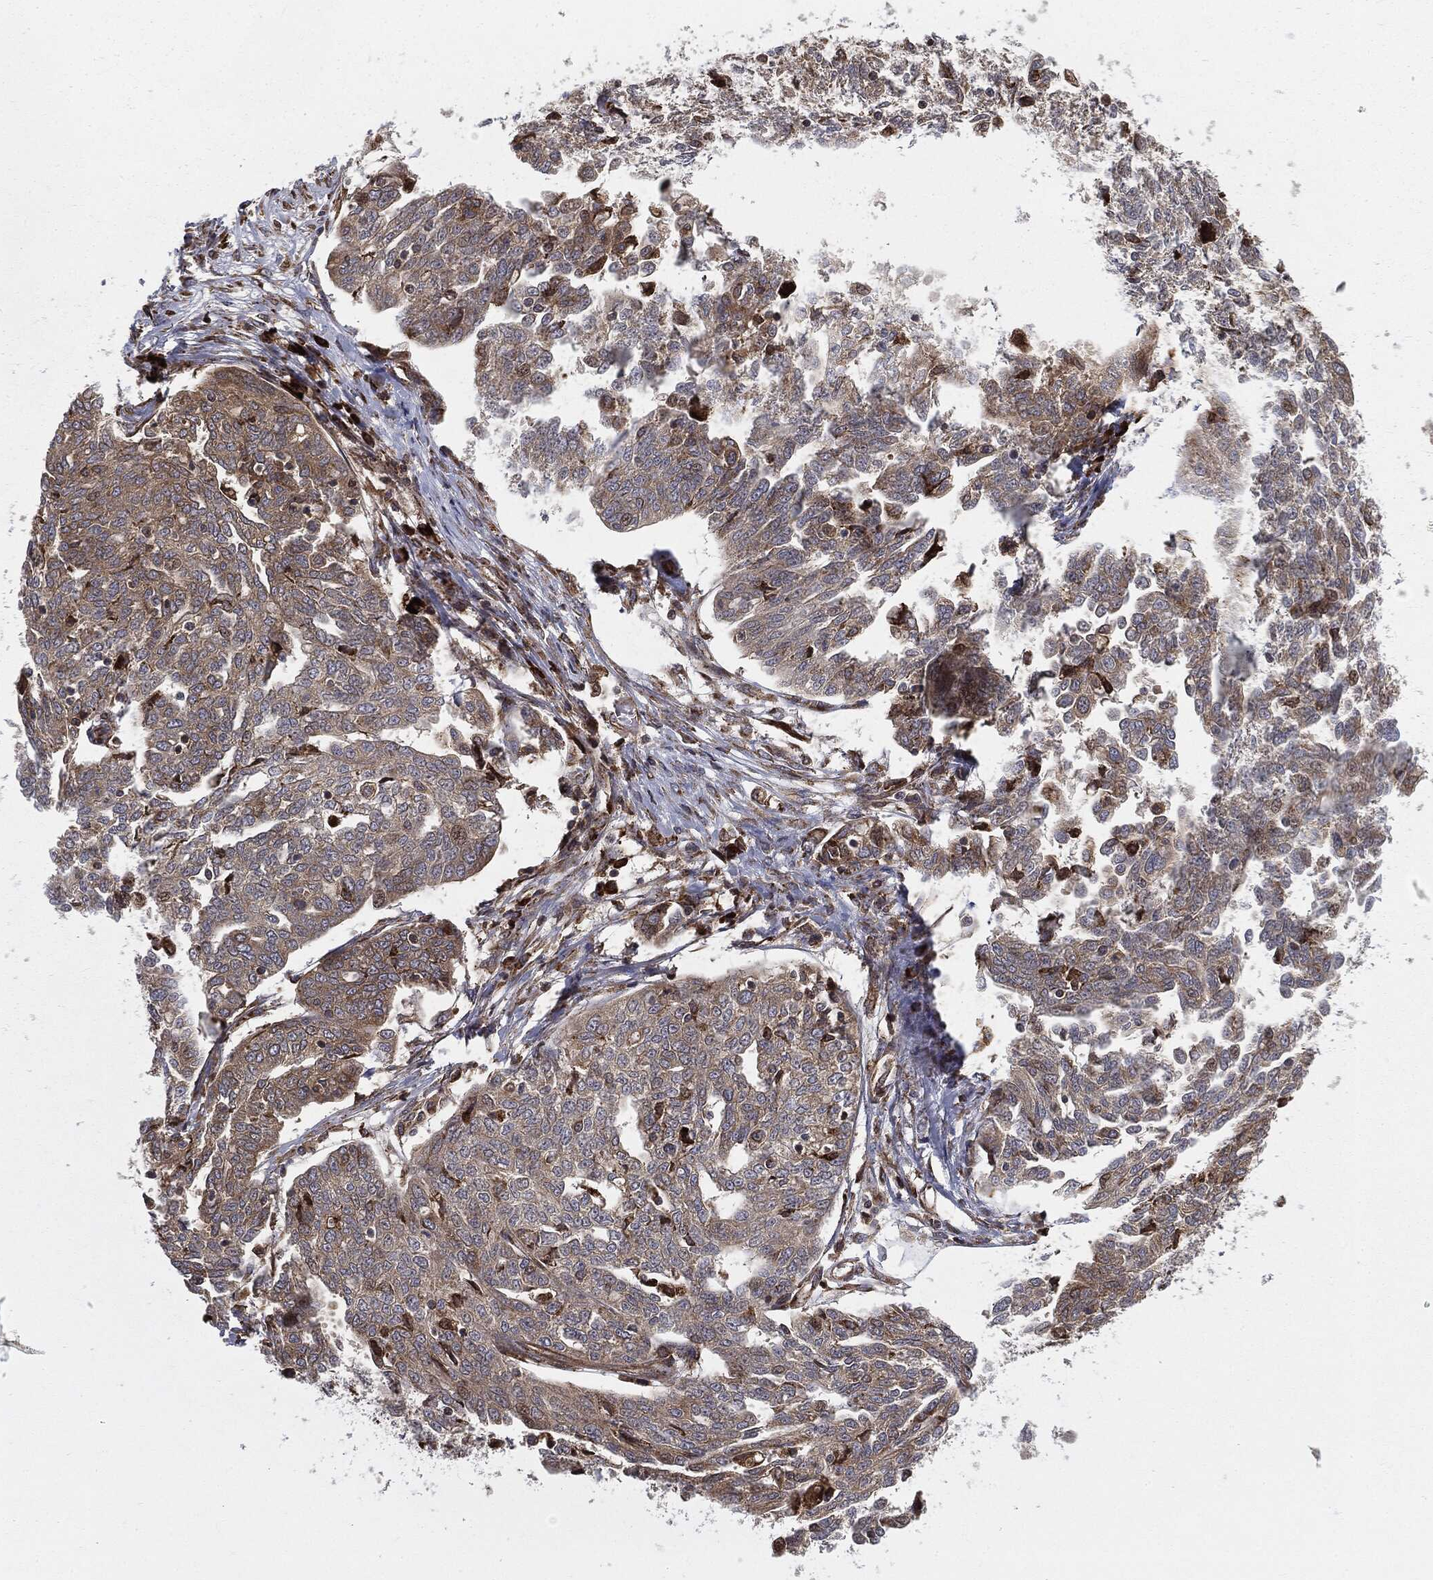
{"staining": {"intensity": "moderate", "quantity": ">75%", "location": "cytoplasmic/membranous"}, "tissue": "ovarian cancer", "cell_type": "Tumor cells", "image_type": "cancer", "snomed": [{"axis": "morphology", "description": "Cystadenocarcinoma, serous, NOS"}, {"axis": "topography", "description": "Ovary"}], "caption": "Immunohistochemistry image of neoplastic tissue: ovarian cancer (serous cystadenocarcinoma) stained using immunohistochemistry (IHC) displays medium levels of moderate protein expression localized specifically in the cytoplasmic/membranous of tumor cells, appearing as a cytoplasmic/membranous brown color.", "gene": "CYLD", "patient": {"sex": "female", "age": 67}}